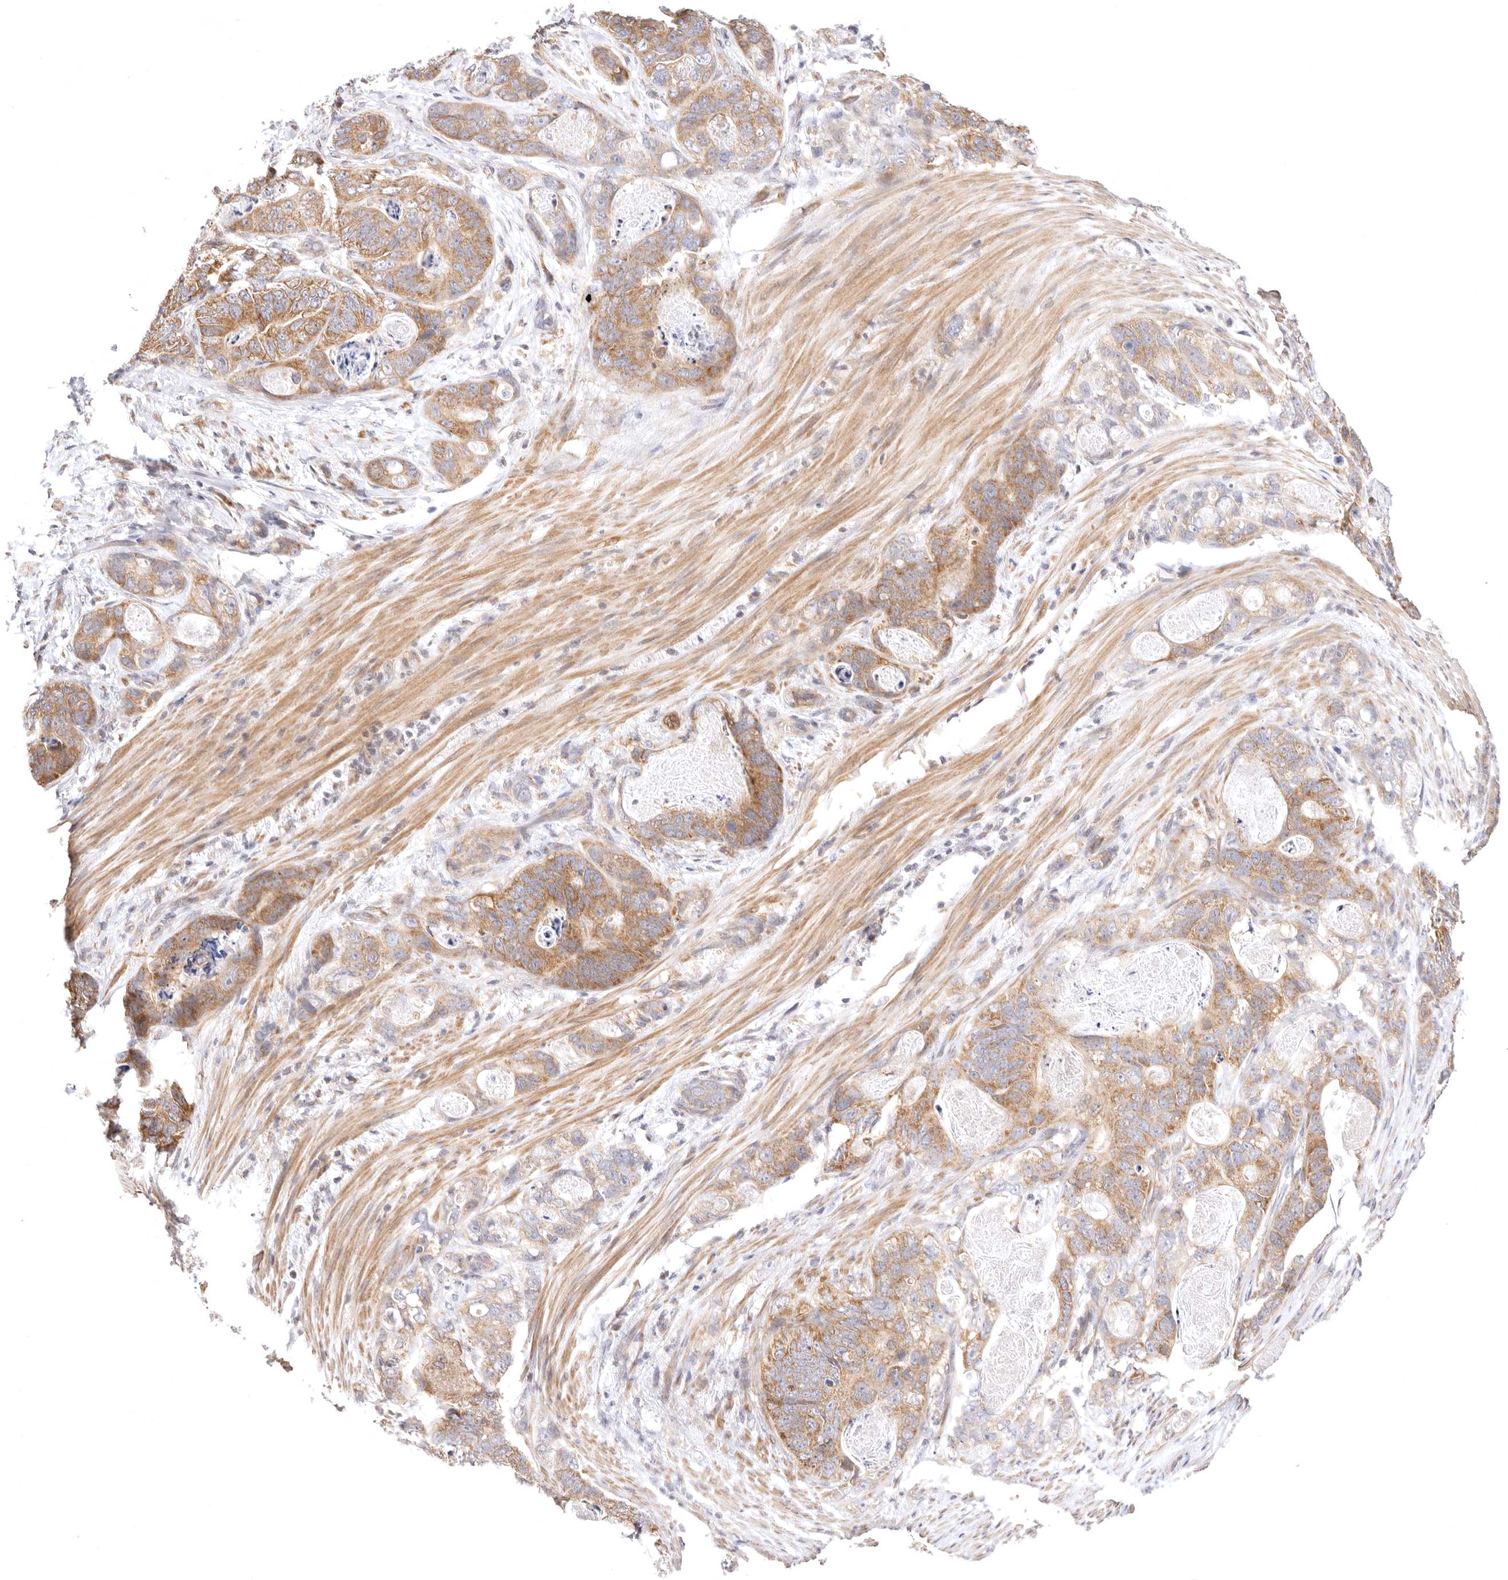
{"staining": {"intensity": "moderate", "quantity": ">75%", "location": "cytoplasmic/membranous"}, "tissue": "stomach cancer", "cell_type": "Tumor cells", "image_type": "cancer", "snomed": [{"axis": "morphology", "description": "Normal tissue, NOS"}, {"axis": "morphology", "description": "Adenocarcinoma, NOS"}, {"axis": "topography", "description": "Stomach"}], "caption": "IHC image of human stomach adenocarcinoma stained for a protein (brown), which demonstrates medium levels of moderate cytoplasmic/membranous staining in about >75% of tumor cells.", "gene": "KCMF1", "patient": {"sex": "female", "age": 89}}